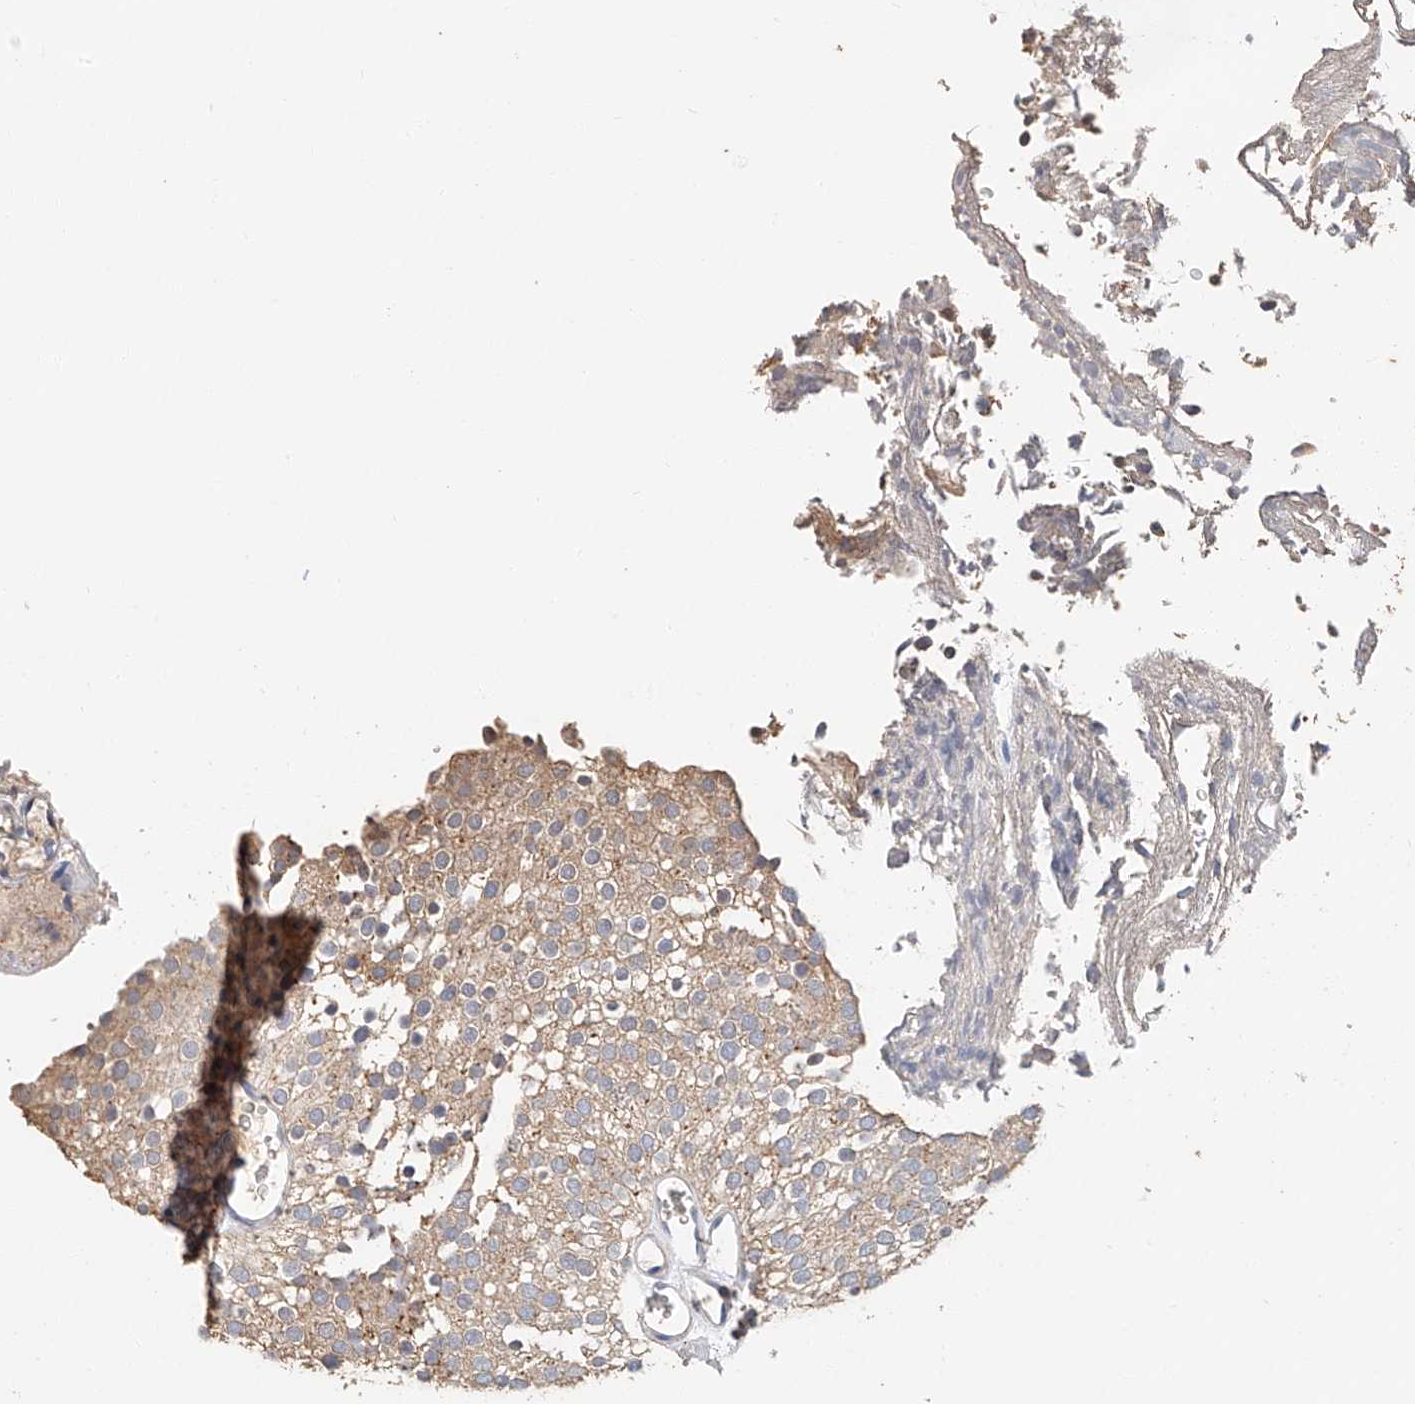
{"staining": {"intensity": "weak", "quantity": ">75%", "location": "cytoplasmic/membranous"}, "tissue": "urothelial cancer", "cell_type": "Tumor cells", "image_type": "cancer", "snomed": [{"axis": "morphology", "description": "Urothelial carcinoma, Low grade"}, {"axis": "topography", "description": "Urinary bladder"}], "caption": "A low amount of weak cytoplasmic/membranous expression is appreciated in about >75% of tumor cells in urothelial carcinoma (low-grade) tissue. The staining is performed using DAB (3,3'-diaminobenzidine) brown chromogen to label protein expression. The nuclei are counter-stained blue using hematoxylin.", "gene": "CERS4", "patient": {"sex": "male", "age": 78}}